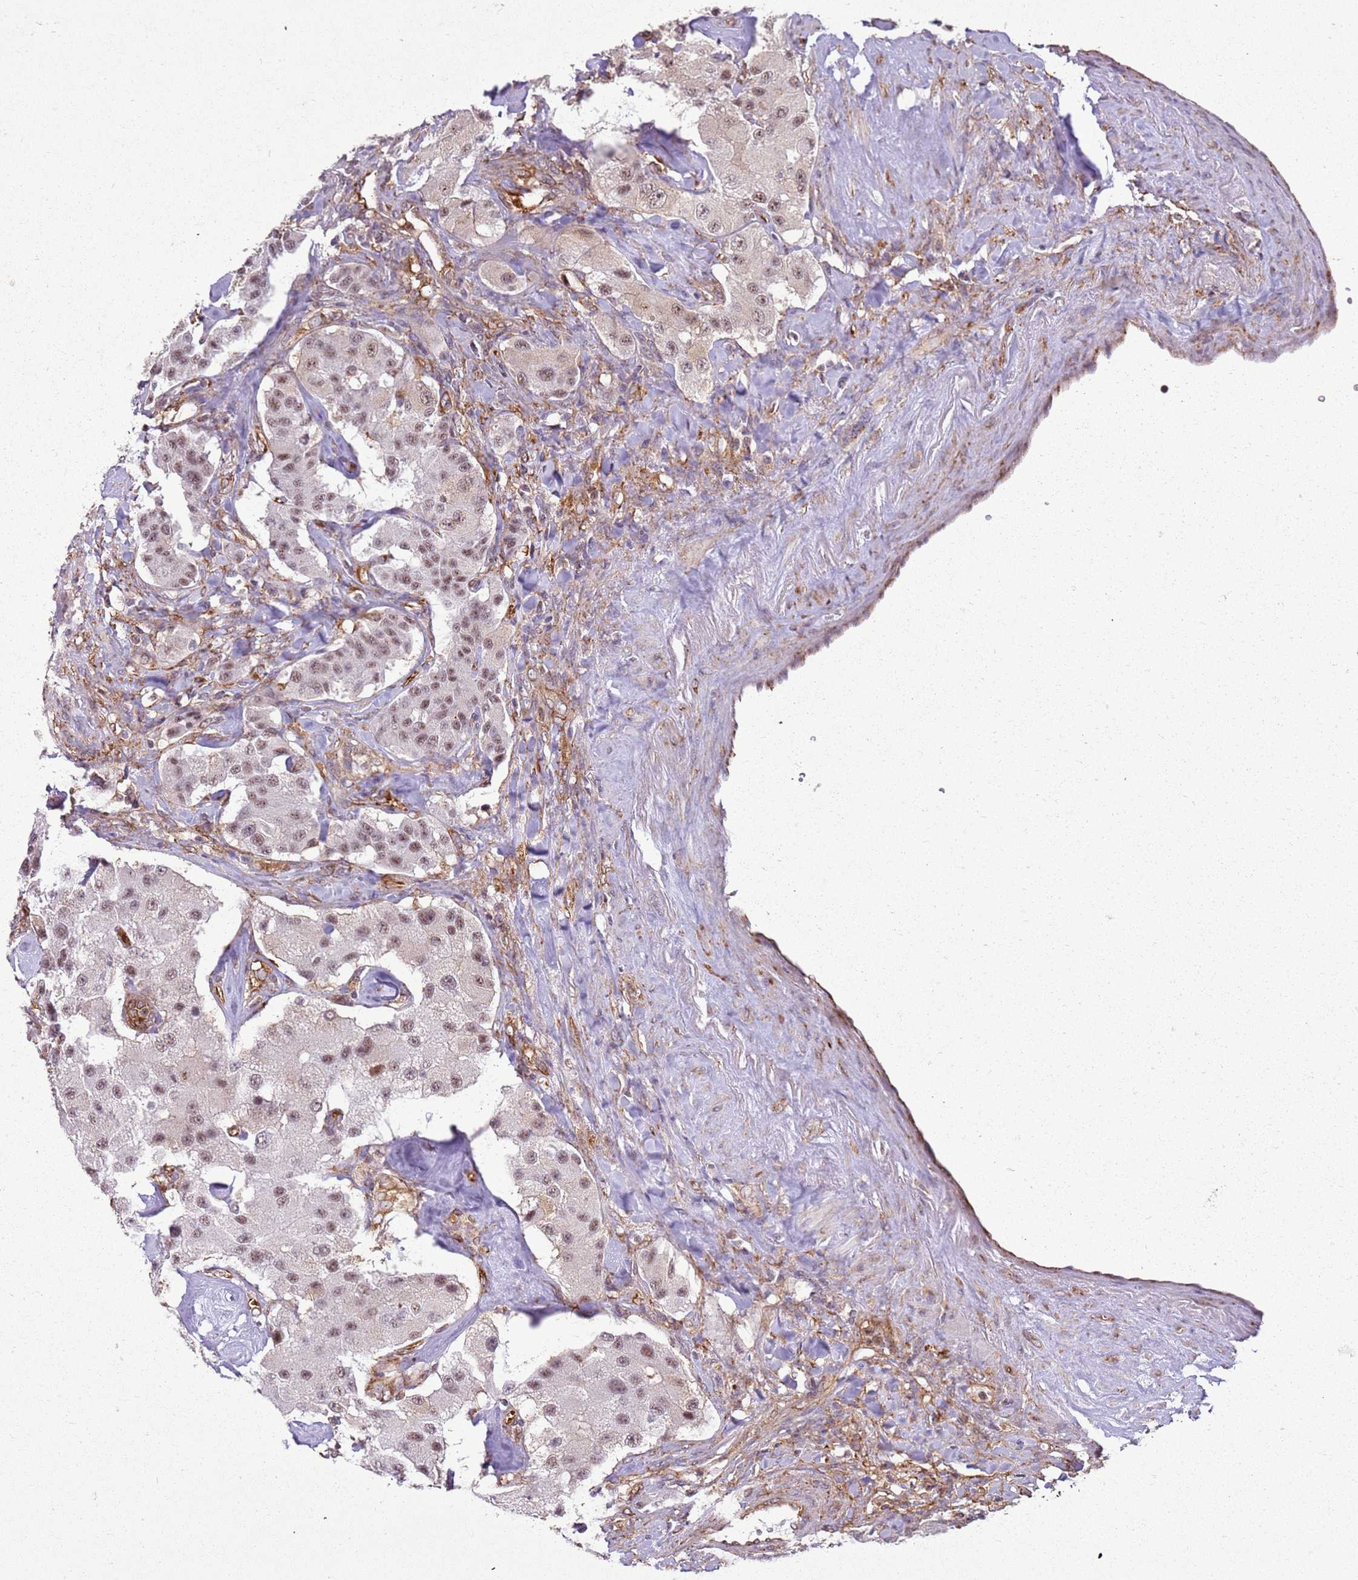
{"staining": {"intensity": "weak", "quantity": ">75%", "location": "nuclear"}, "tissue": "carcinoid", "cell_type": "Tumor cells", "image_type": "cancer", "snomed": [{"axis": "morphology", "description": "Carcinoid, malignant, NOS"}, {"axis": "topography", "description": "Pancreas"}], "caption": "Protein expression analysis of human carcinoid (malignant) reveals weak nuclear positivity in approximately >75% of tumor cells.", "gene": "GABRE", "patient": {"sex": "male", "age": 41}}